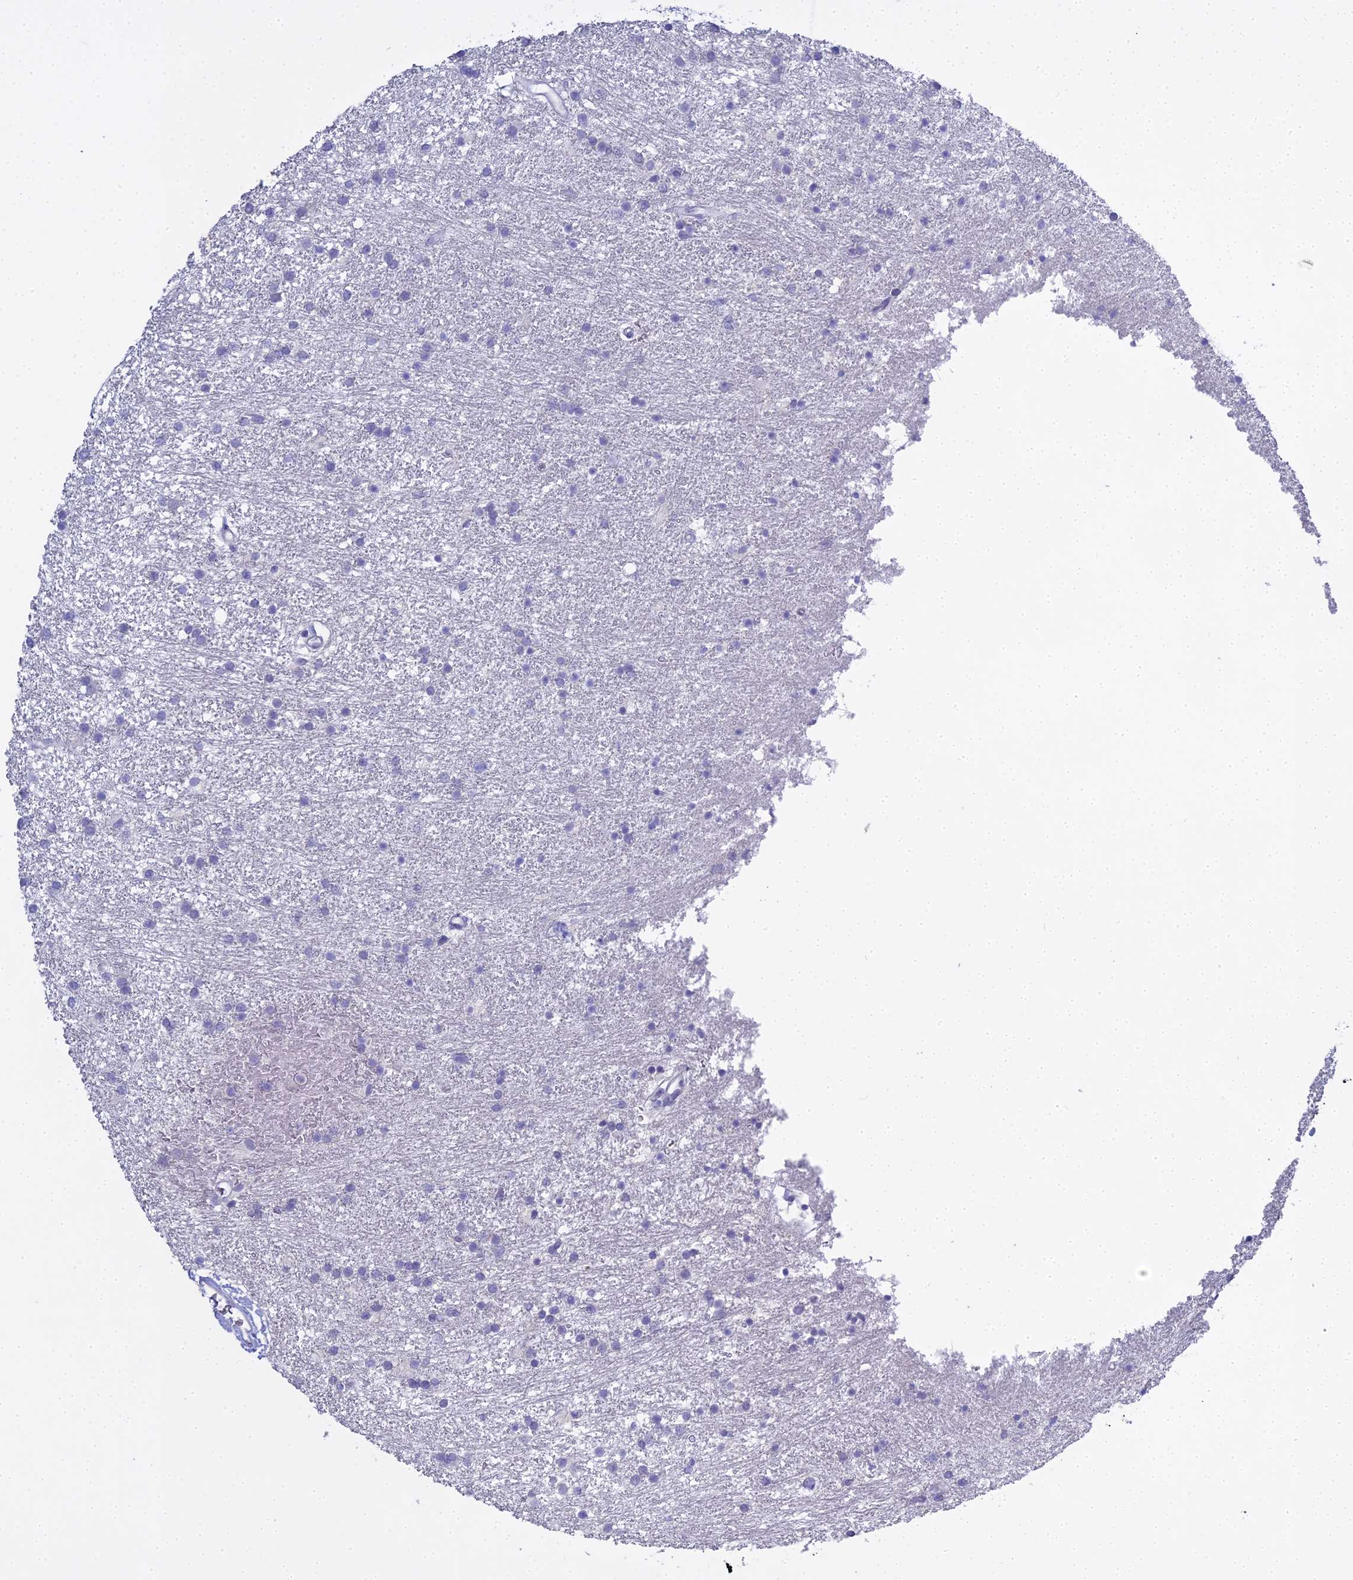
{"staining": {"intensity": "negative", "quantity": "none", "location": "none"}, "tissue": "glioma", "cell_type": "Tumor cells", "image_type": "cancer", "snomed": [{"axis": "morphology", "description": "Glioma, malignant, High grade"}, {"axis": "topography", "description": "Brain"}], "caption": "Tumor cells show no significant protein positivity in glioma. (DAB IHC with hematoxylin counter stain).", "gene": "S100A7", "patient": {"sex": "male", "age": 77}}